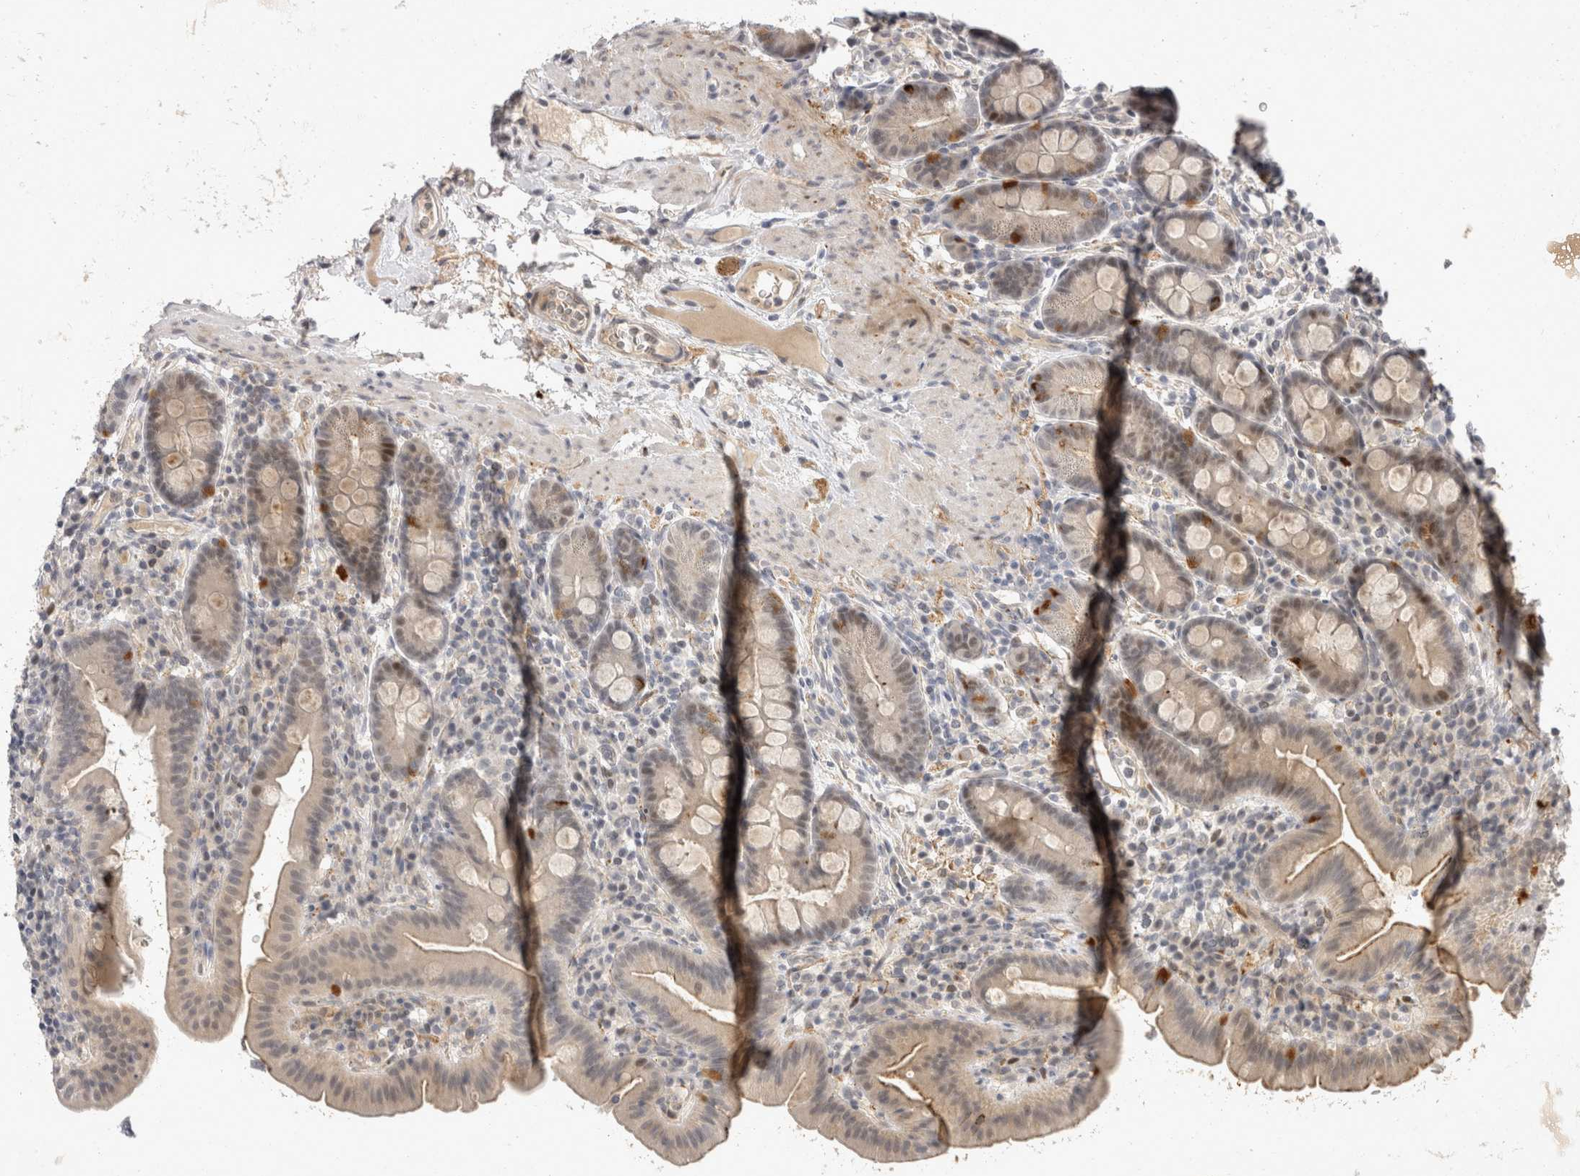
{"staining": {"intensity": "weak", "quantity": ">75%", "location": "cytoplasmic/membranous"}, "tissue": "duodenum", "cell_type": "Glandular cells", "image_type": "normal", "snomed": [{"axis": "morphology", "description": "Normal tissue, NOS"}, {"axis": "morphology", "description": "Adenocarcinoma, NOS"}, {"axis": "topography", "description": "Pancreas"}, {"axis": "topography", "description": "Duodenum"}], "caption": "Duodenum stained for a protein (brown) reveals weak cytoplasmic/membranous positive staining in about >75% of glandular cells.", "gene": "TOM1L2", "patient": {"sex": "male", "age": 50}}